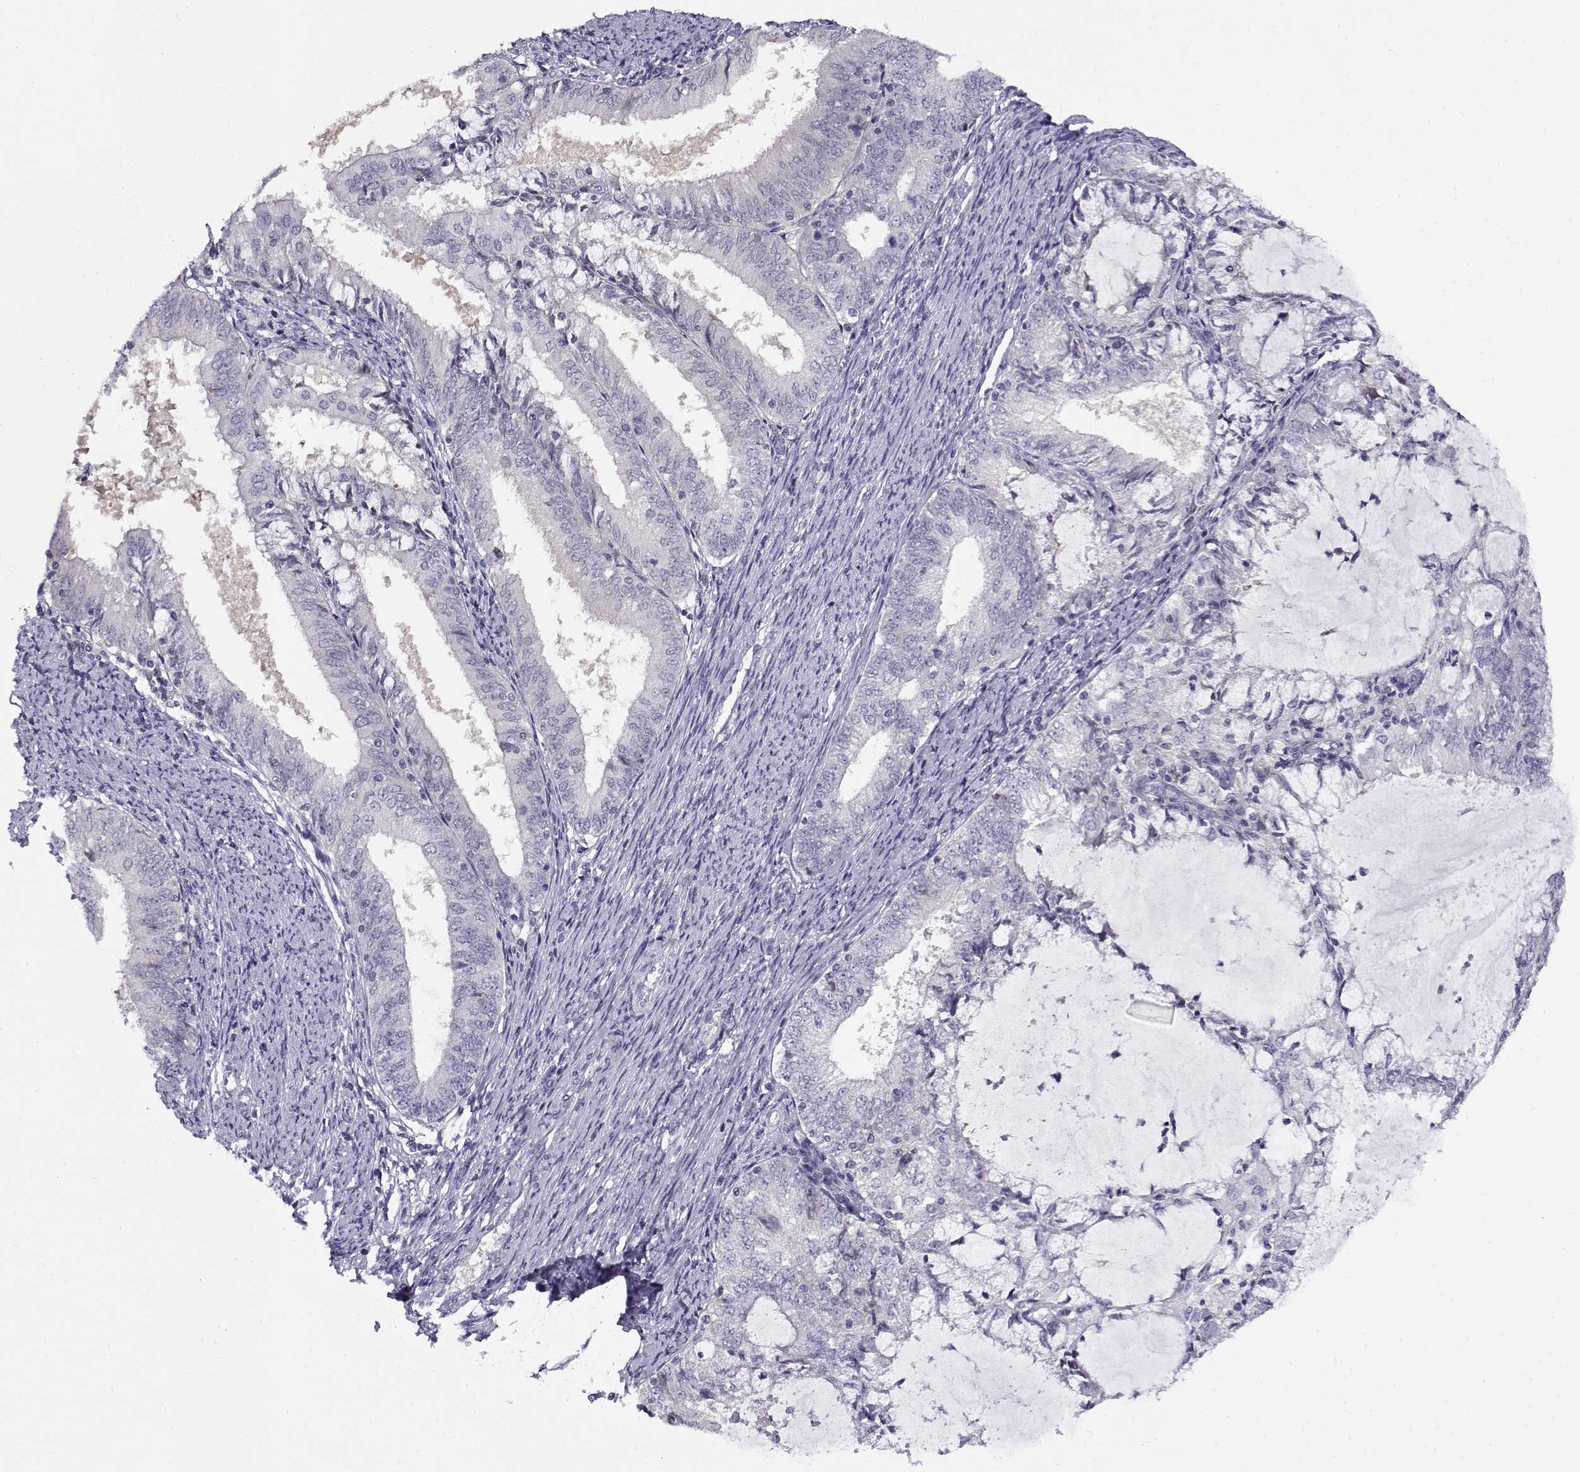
{"staining": {"intensity": "negative", "quantity": "none", "location": "none"}, "tissue": "endometrial cancer", "cell_type": "Tumor cells", "image_type": "cancer", "snomed": [{"axis": "morphology", "description": "Adenocarcinoma, NOS"}, {"axis": "topography", "description": "Endometrium"}], "caption": "Immunohistochemistry photomicrograph of neoplastic tissue: human endometrial cancer (adenocarcinoma) stained with DAB (3,3'-diaminobenzidine) exhibits no significant protein expression in tumor cells.", "gene": "FEZF1", "patient": {"sex": "female", "age": 57}}